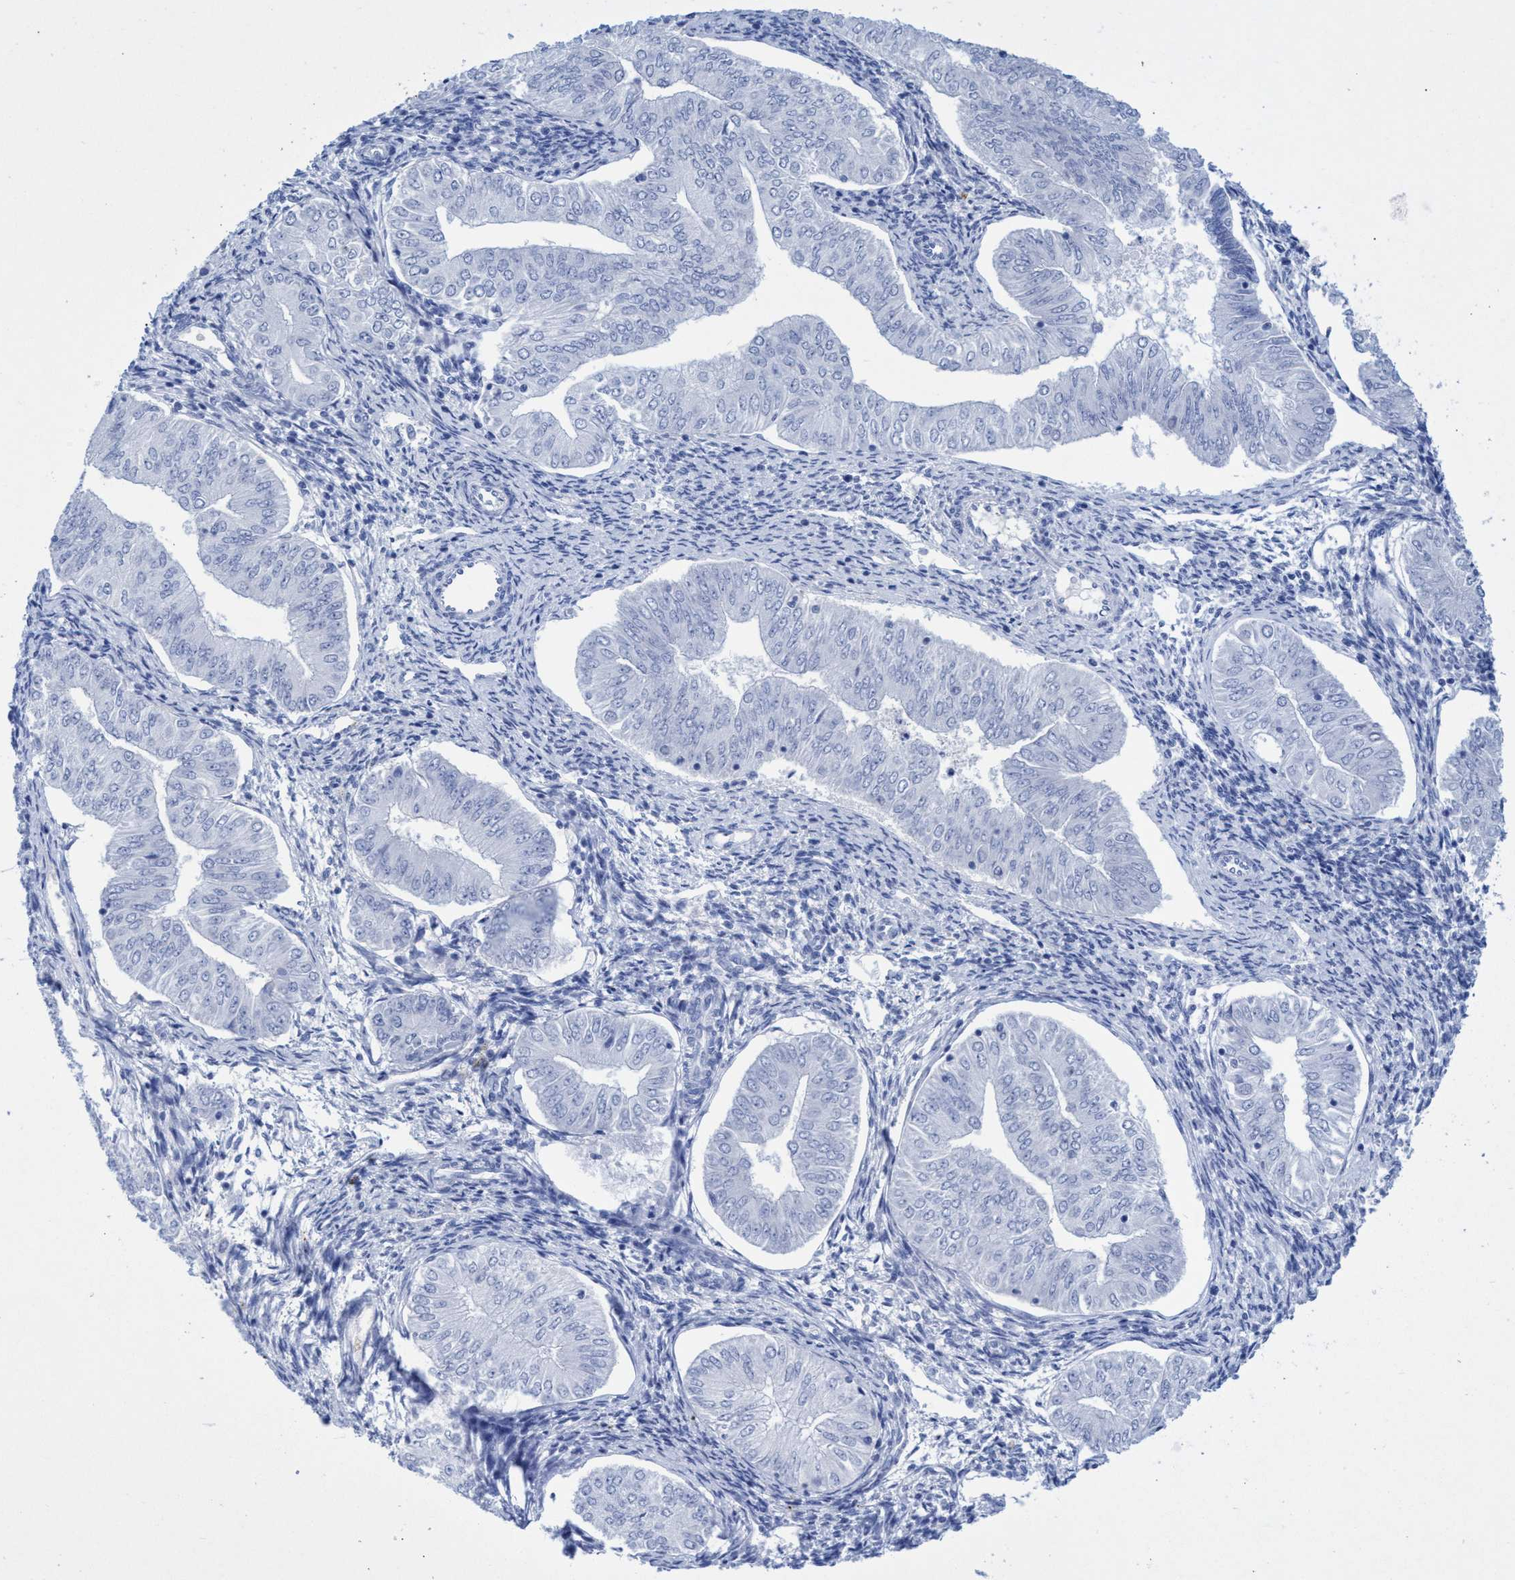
{"staining": {"intensity": "negative", "quantity": "none", "location": "none"}, "tissue": "endometrial cancer", "cell_type": "Tumor cells", "image_type": "cancer", "snomed": [{"axis": "morphology", "description": "Normal tissue, NOS"}, {"axis": "morphology", "description": "Adenocarcinoma, NOS"}, {"axis": "topography", "description": "Endometrium"}], "caption": "This is an immunohistochemistry (IHC) photomicrograph of adenocarcinoma (endometrial). There is no staining in tumor cells.", "gene": "INSL6", "patient": {"sex": "female", "age": 53}}